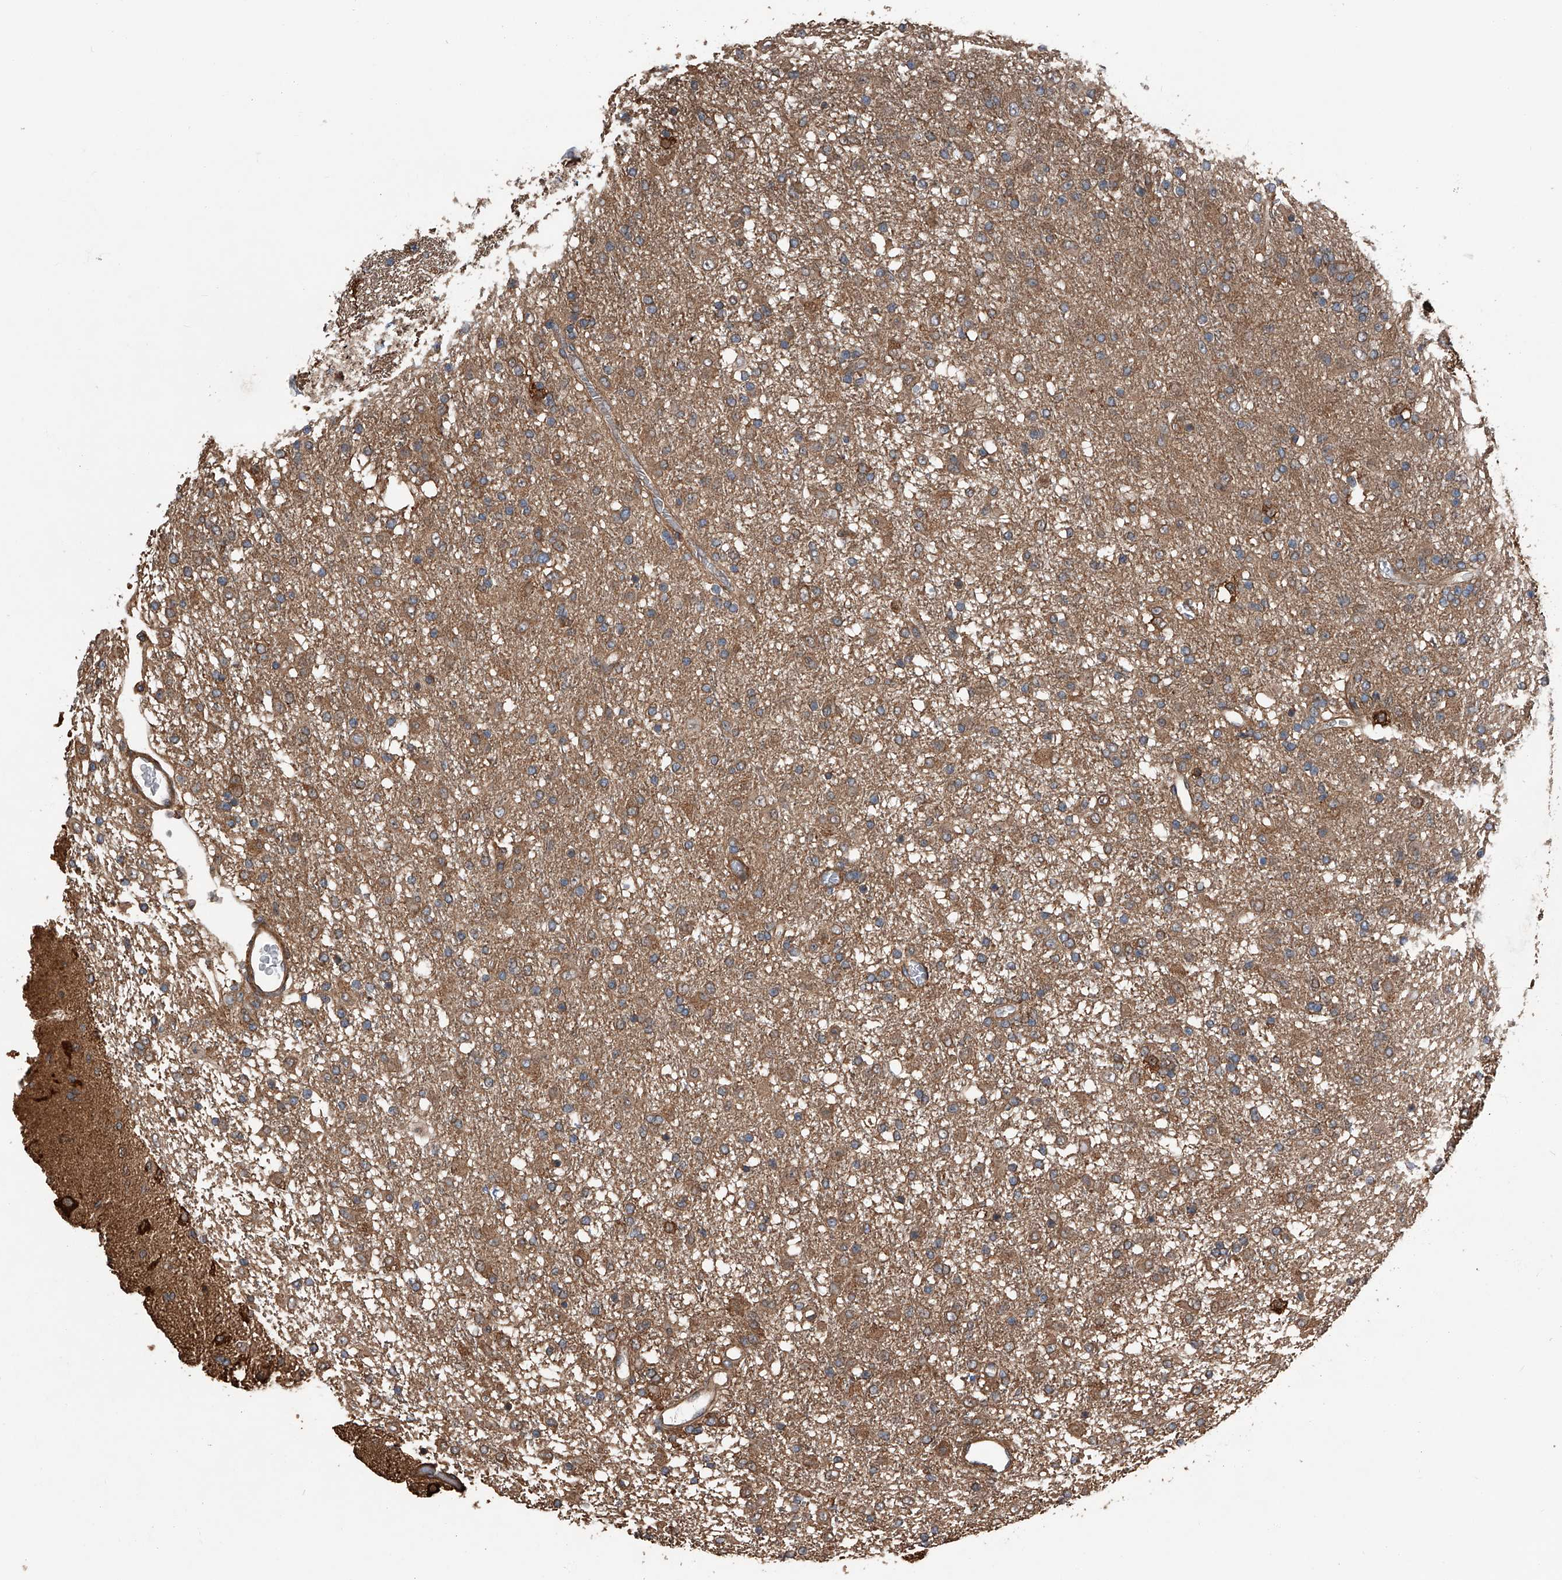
{"staining": {"intensity": "moderate", "quantity": "<25%", "location": "cytoplasmic/membranous"}, "tissue": "glioma", "cell_type": "Tumor cells", "image_type": "cancer", "snomed": [{"axis": "morphology", "description": "Glioma, malignant, Low grade"}, {"axis": "topography", "description": "Brain"}], "caption": "Brown immunohistochemical staining in glioma displays moderate cytoplasmic/membranous staining in approximately <25% of tumor cells. The protein of interest is shown in brown color, while the nuclei are stained blue.", "gene": "KCNJ2", "patient": {"sex": "male", "age": 65}}